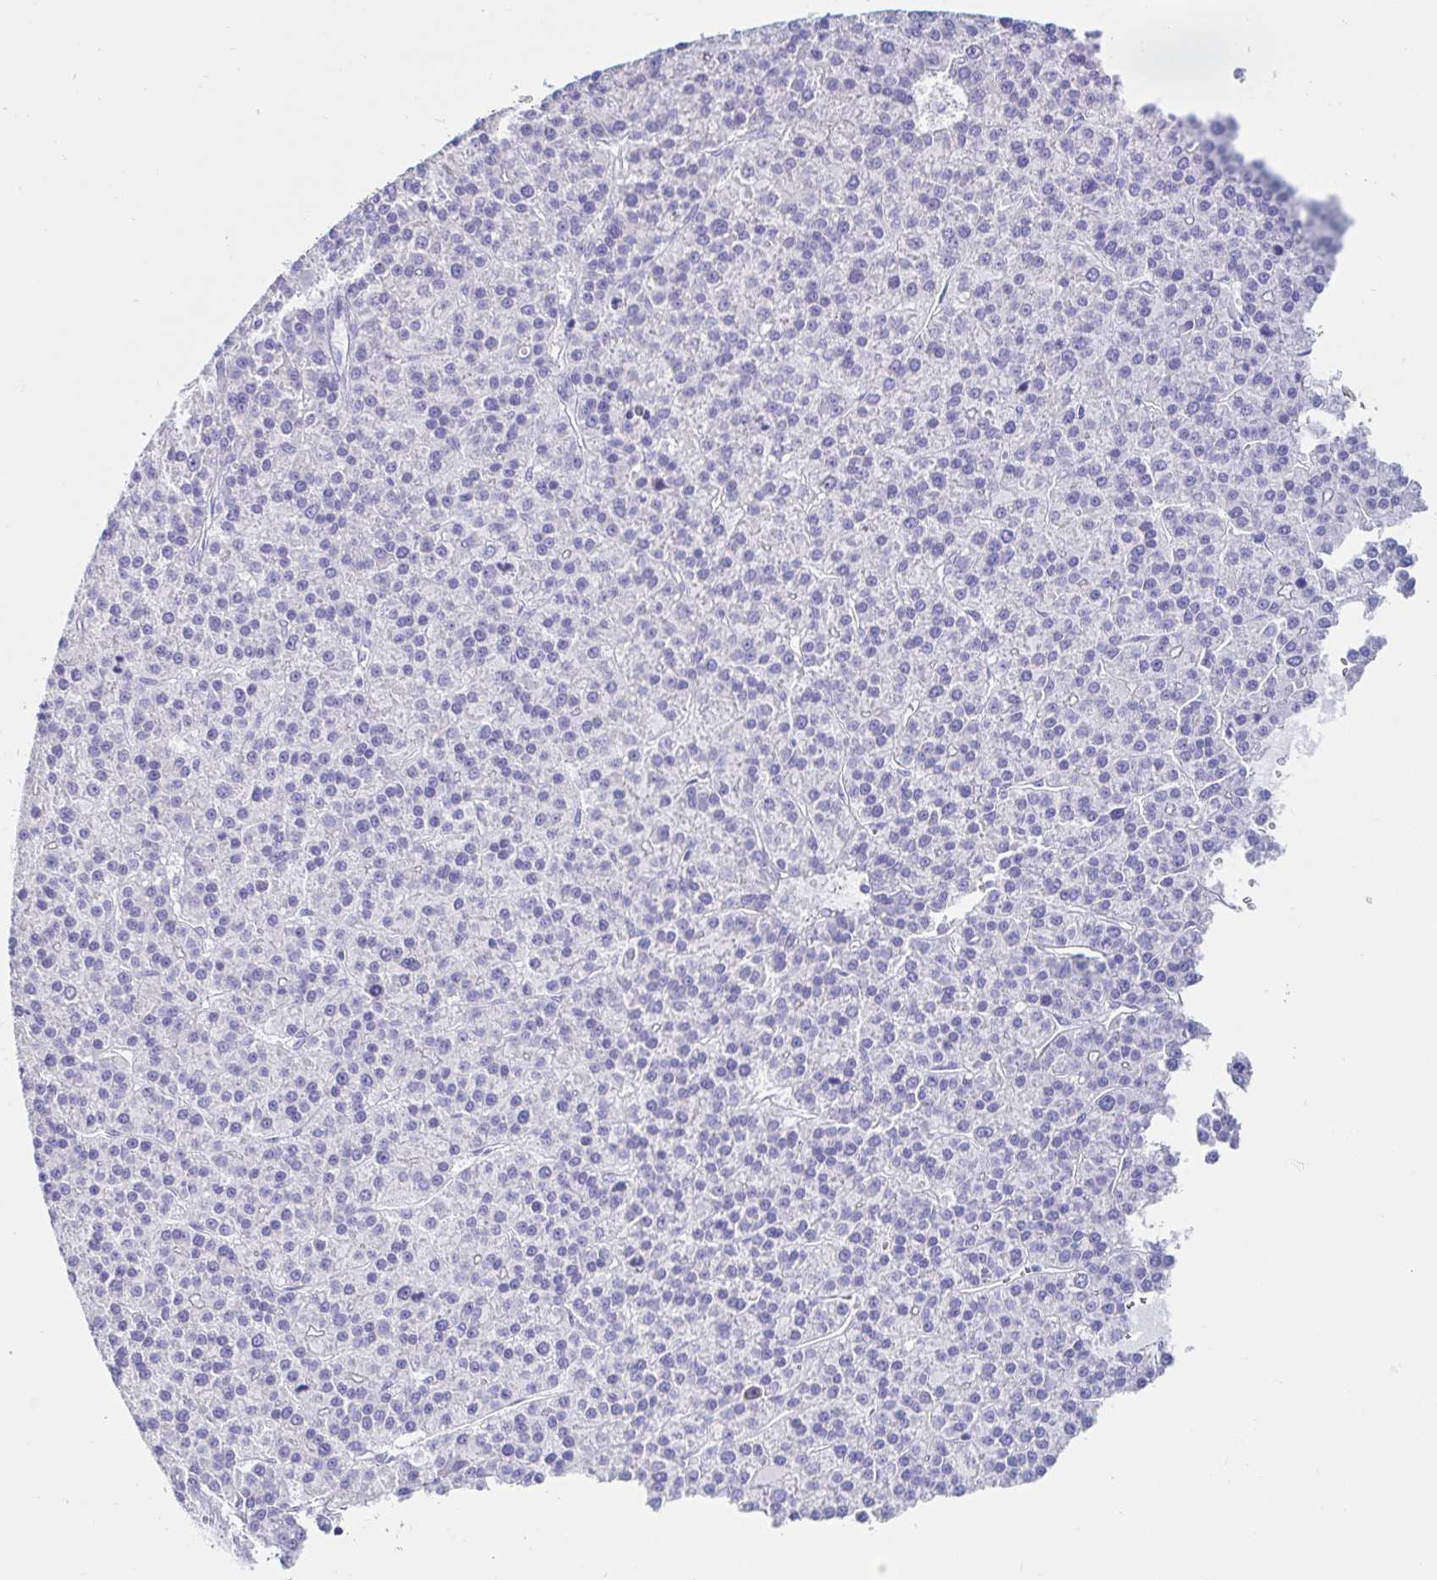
{"staining": {"intensity": "negative", "quantity": "none", "location": "none"}, "tissue": "liver cancer", "cell_type": "Tumor cells", "image_type": "cancer", "snomed": [{"axis": "morphology", "description": "Carcinoma, Hepatocellular, NOS"}, {"axis": "topography", "description": "Liver"}], "caption": "IHC histopathology image of neoplastic tissue: human hepatocellular carcinoma (liver) stained with DAB reveals no significant protein staining in tumor cells. The staining was performed using DAB to visualize the protein expression in brown, while the nuclei were stained in blue with hematoxylin (Magnification: 20x).", "gene": "C4orf17", "patient": {"sex": "female", "age": 58}}